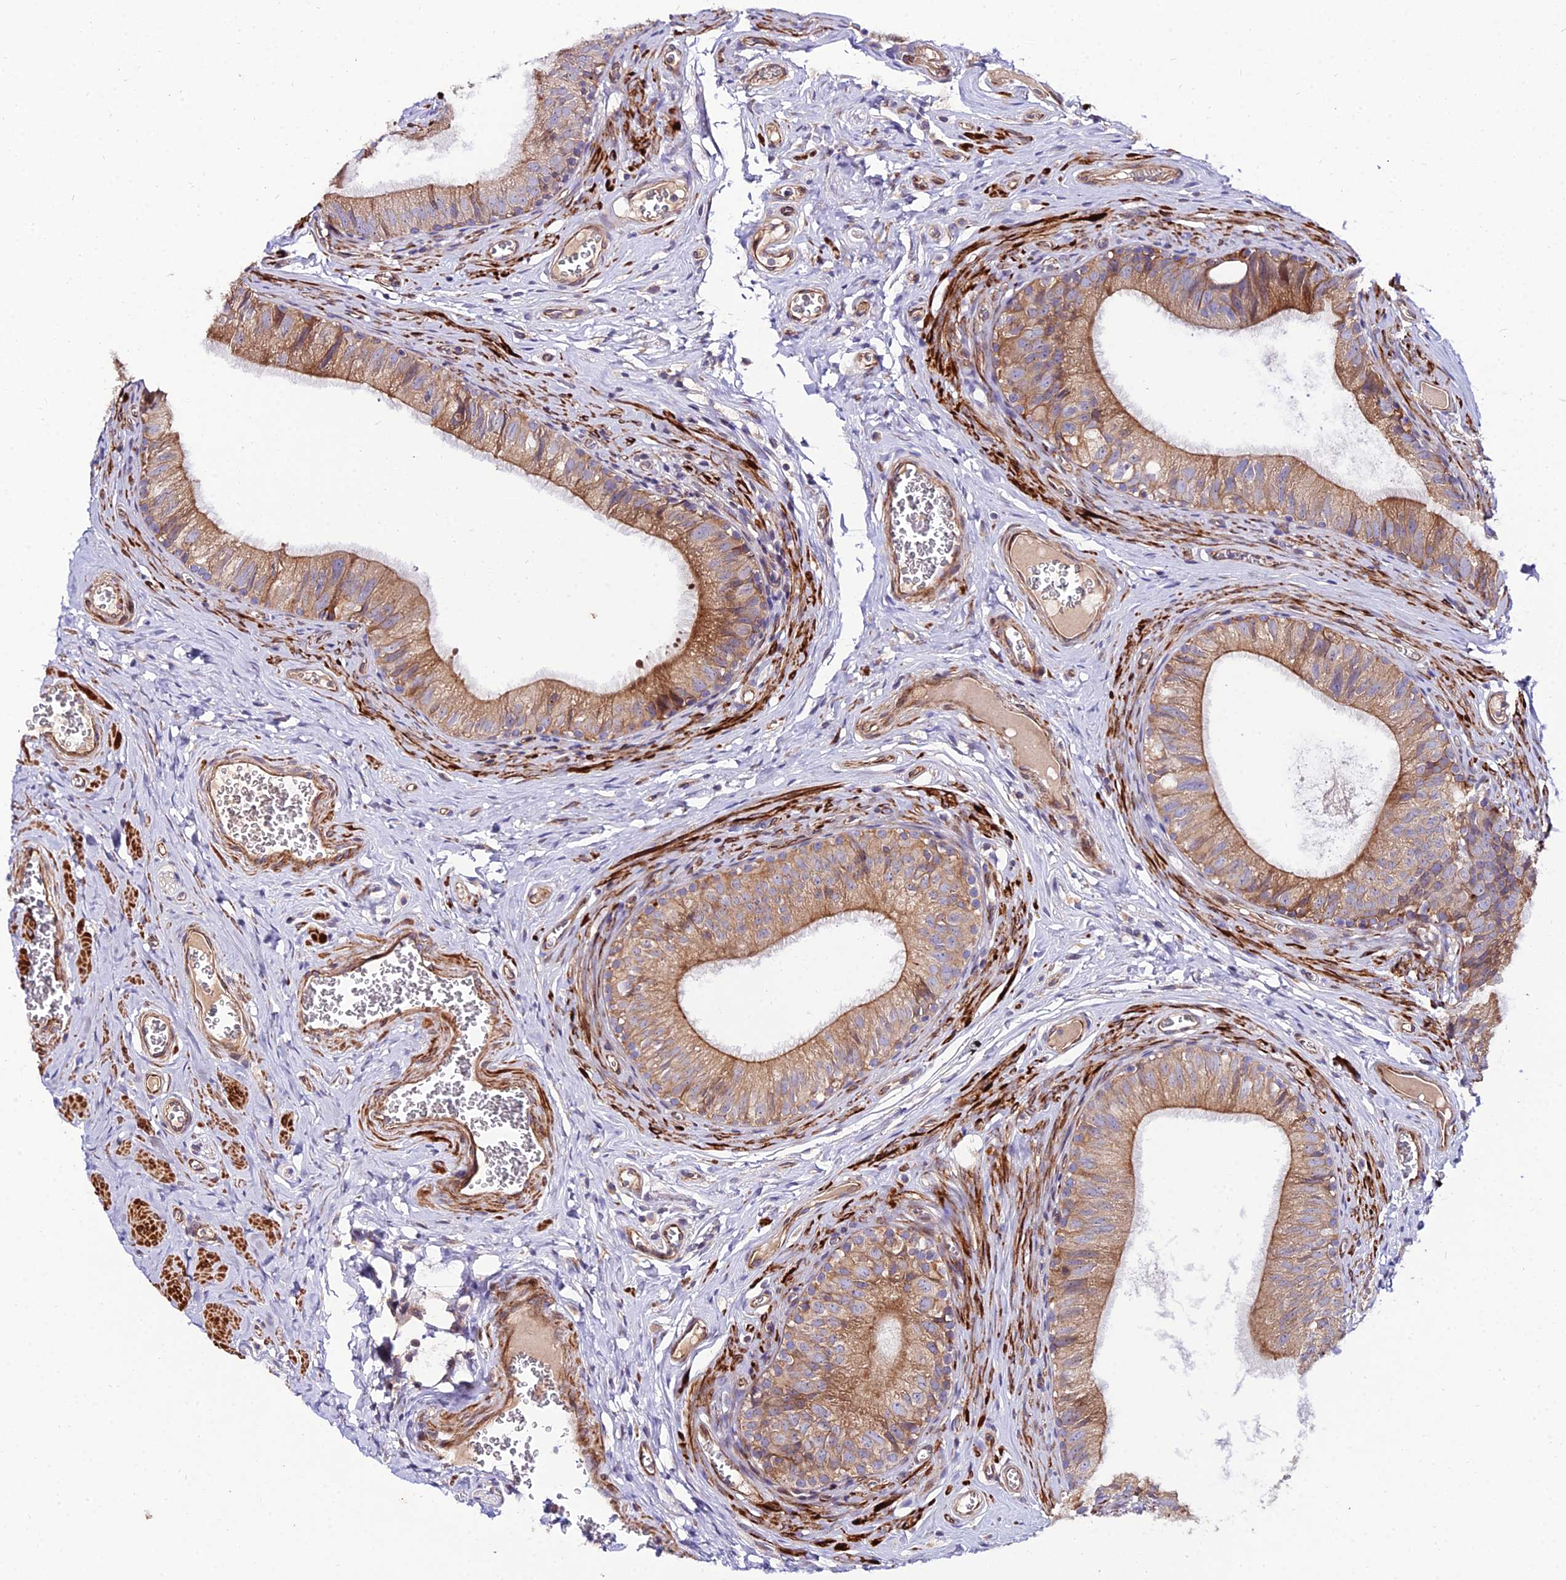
{"staining": {"intensity": "moderate", "quantity": ">75%", "location": "cytoplasmic/membranous"}, "tissue": "epididymis", "cell_type": "Glandular cells", "image_type": "normal", "snomed": [{"axis": "morphology", "description": "Normal tissue, NOS"}, {"axis": "topography", "description": "Epididymis"}], "caption": "An image of epididymis stained for a protein displays moderate cytoplasmic/membranous brown staining in glandular cells. (IHC, brightfield microscopy, high magnification).", "gene": "ARL6IP1", "patient": {"sex": "male", "age": 42}}